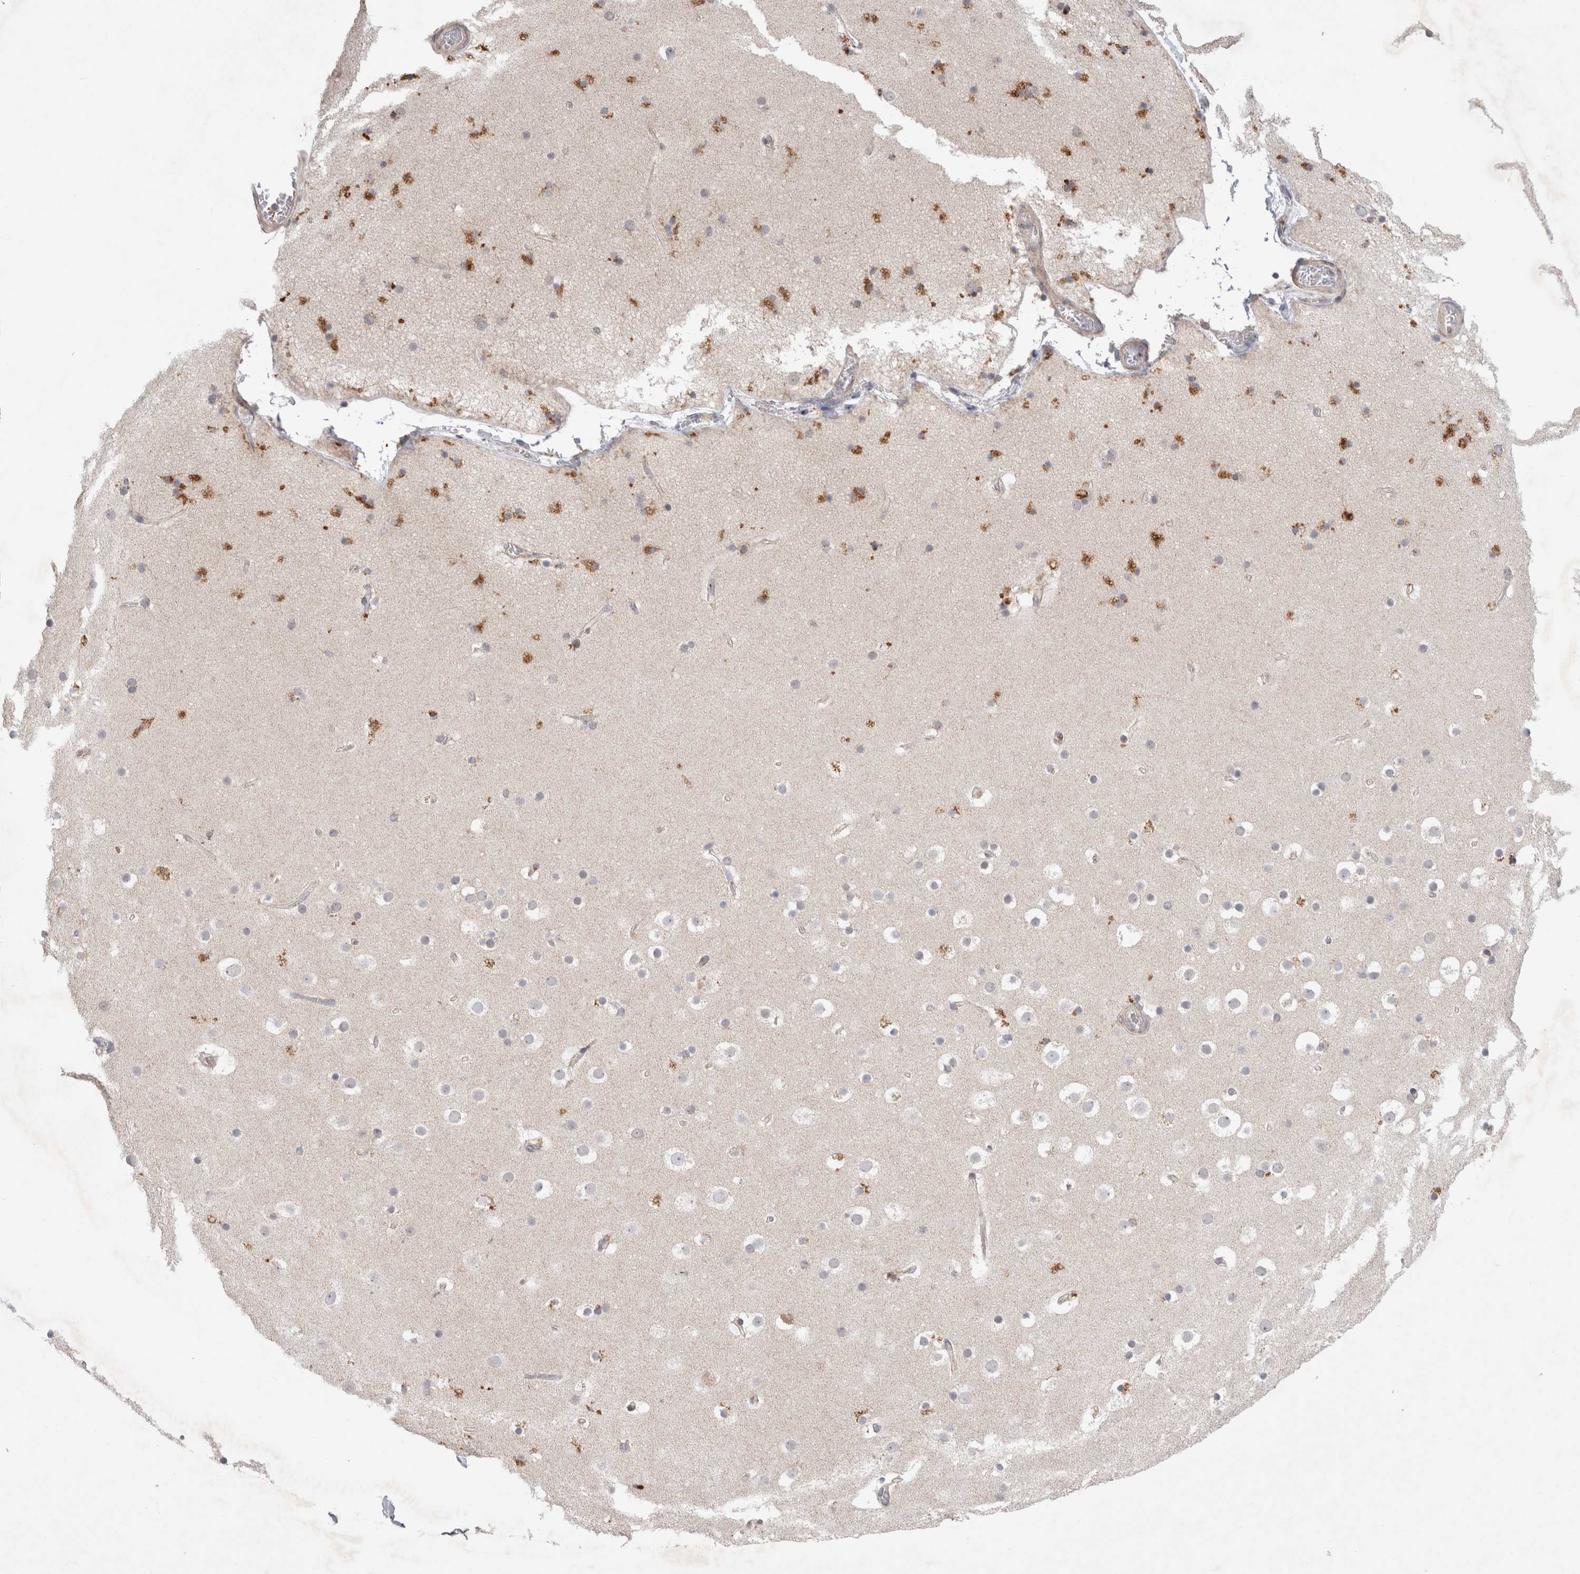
{"staining": {"intensity": "weak", "quantity": "25%-75%", "location": "cytoplasmic/membranous"}, "tissue": "cerebral cortex", "cell_type": "Endothelial cells", "image_type": "normal", "snomed": [{"axis": "morphology", "description": "Normal tissue, NOS"}, {"axis": "topography", "description": "Cerebral cortex"}], "caption": "IHC histopathology image of benign cerebral cortex stained for a protein (brown), which demonstrates low levels of weak cytoplasmic/membranous expression in about 25%-75% of endothelial cells.", "gene": "NPC1", "patient": {"sex": "male", "age": 57}}